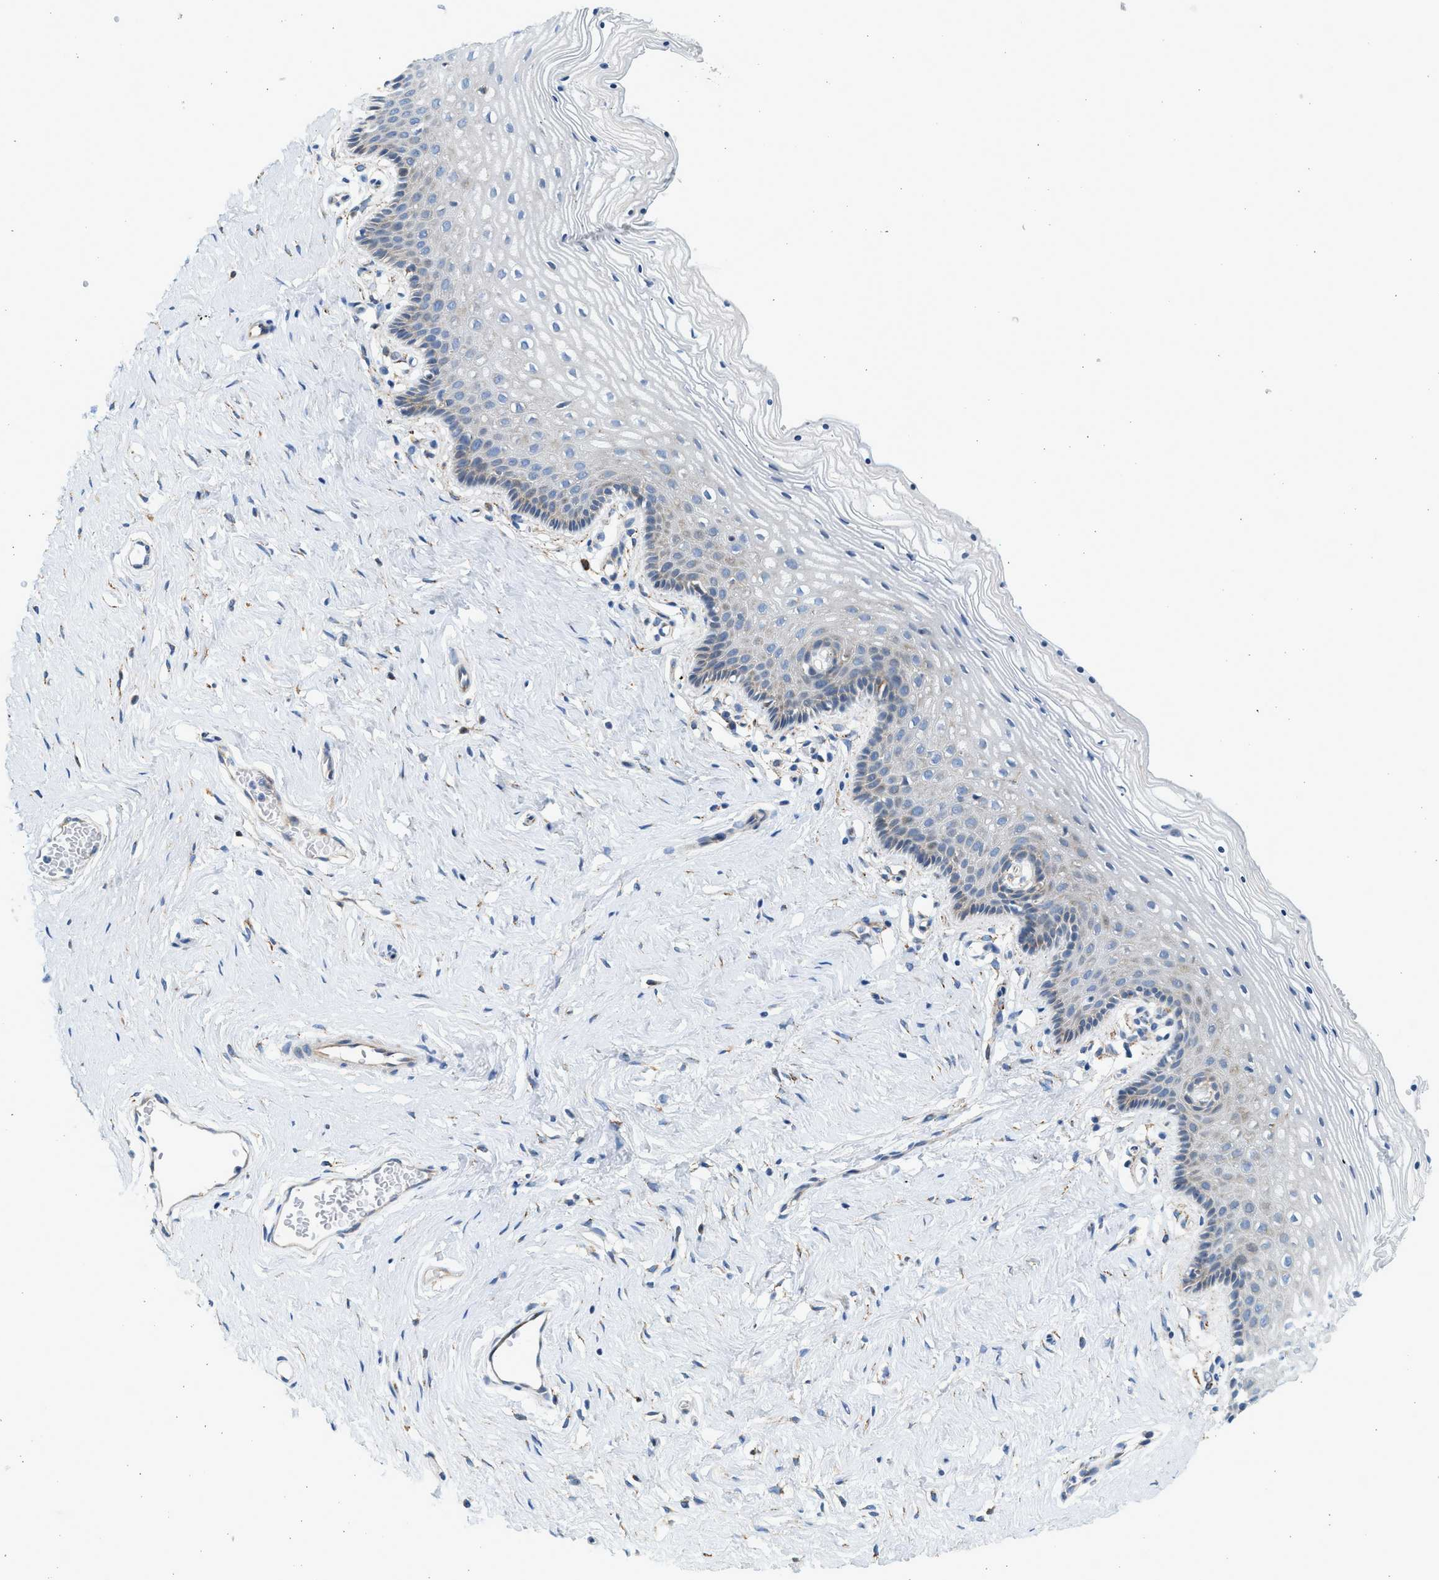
{"staining": {"intensity": "weak", "quantity": "<25%", "location": "cytoplasmic/membranous"}, "tissue": "vagina", "cell_type": "Squamous epithelial cells", "image_type": "normal", "snomed": [{"axis": "morphology", "description": "Normal tissue, NOS"}, {"axis": "topography", "description": "Vagina"}], "caption": "The image displays no staining of squamous epithelial cells in unremarkable vagina.", "gene": "CNTN6", "patient": {"sex": "female", "age": 32}}